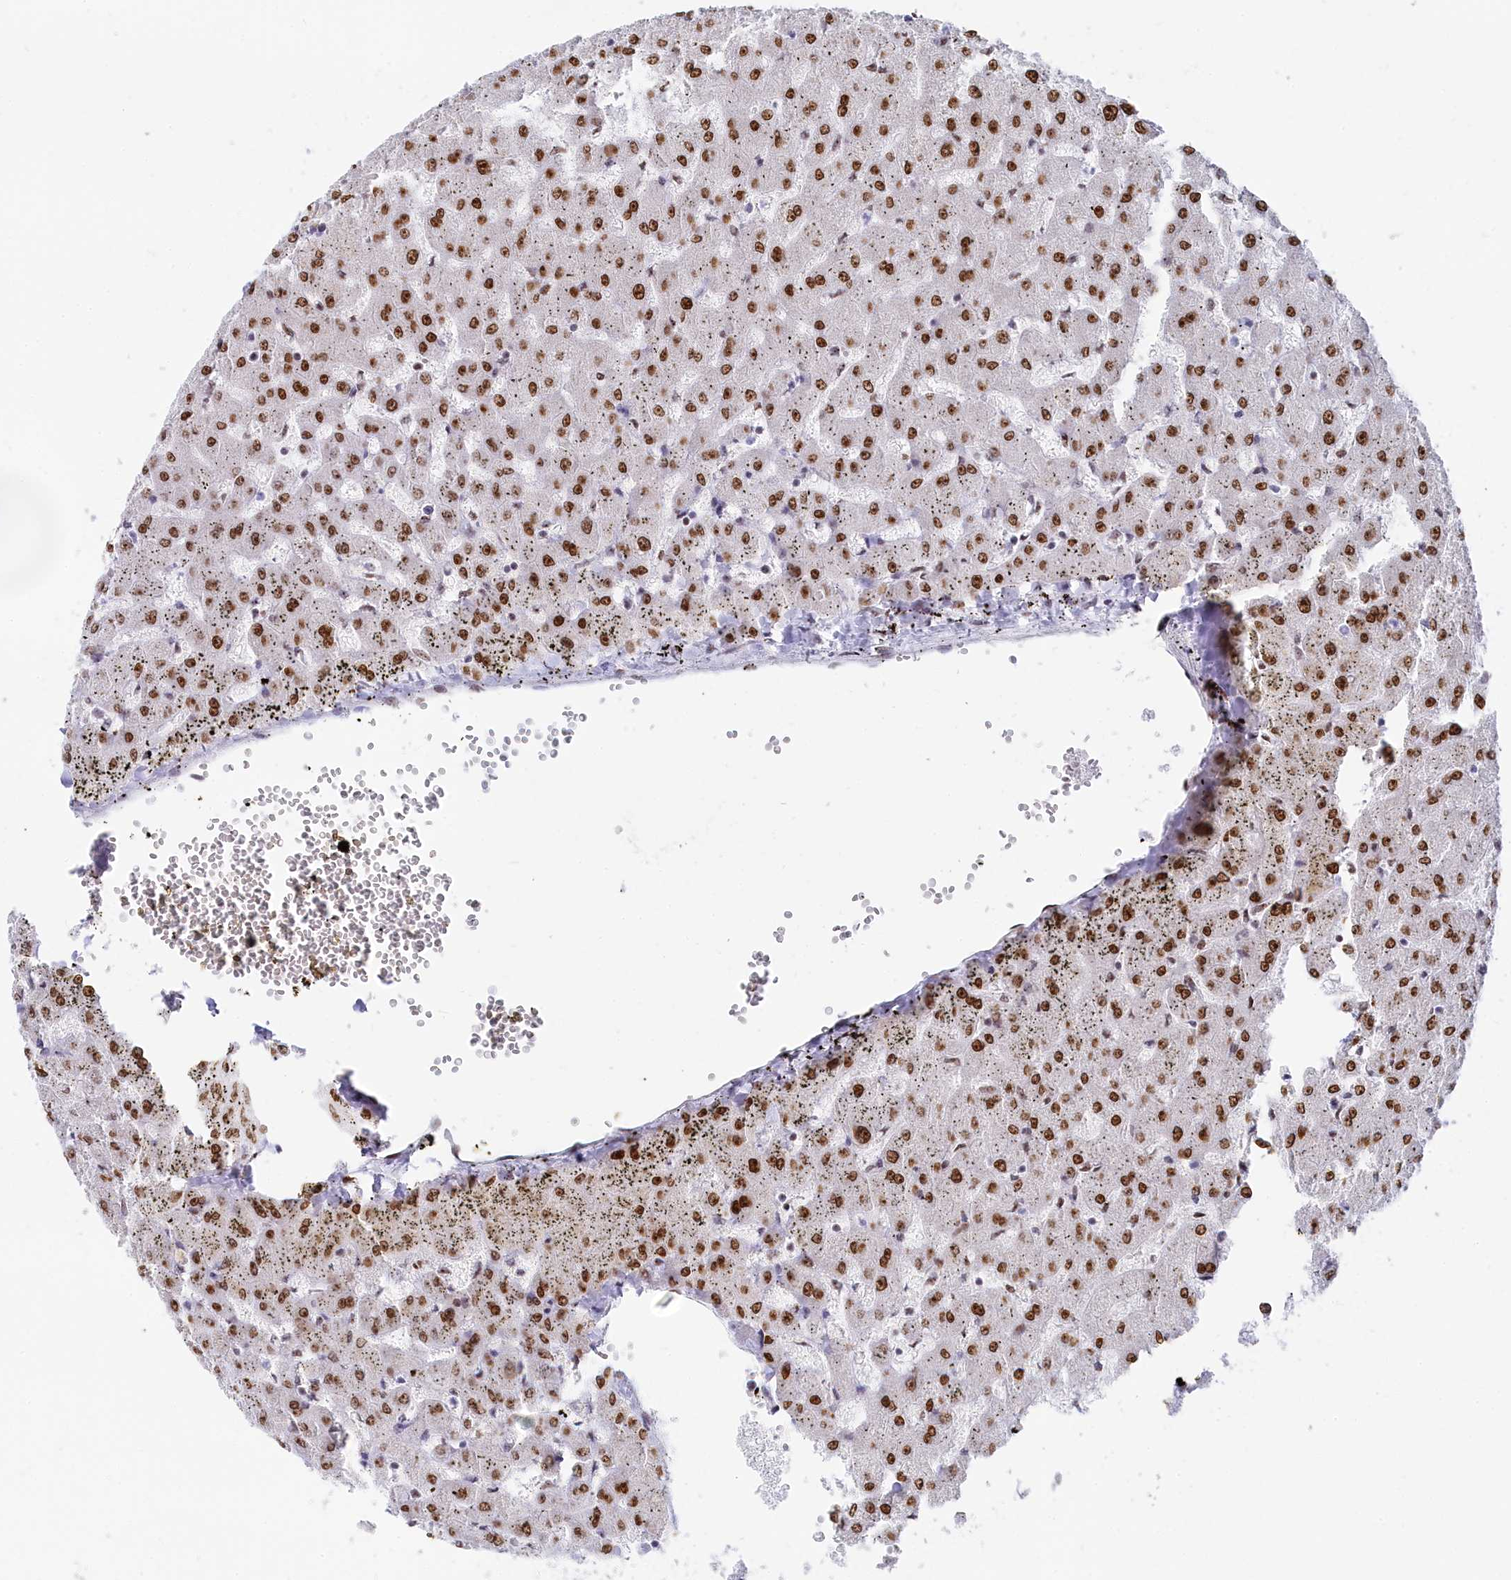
{"staining": {"intensity": "weak", "quantity": "<25%", "location": "nuclear"}, "tissue": "liver", "cell_type": "Cholangiocytes", "image_type": "normal", "snomed": [{"axis": "morphology", "description": "Normal tissue, NOS"}, {"axis": "topography", "description": "Liver"}], "caption": "An image of human liver is negative for staining in cholangiocytes.", "gene": "RSL1D1", "patient": {"sex": "female", "age": 63}}